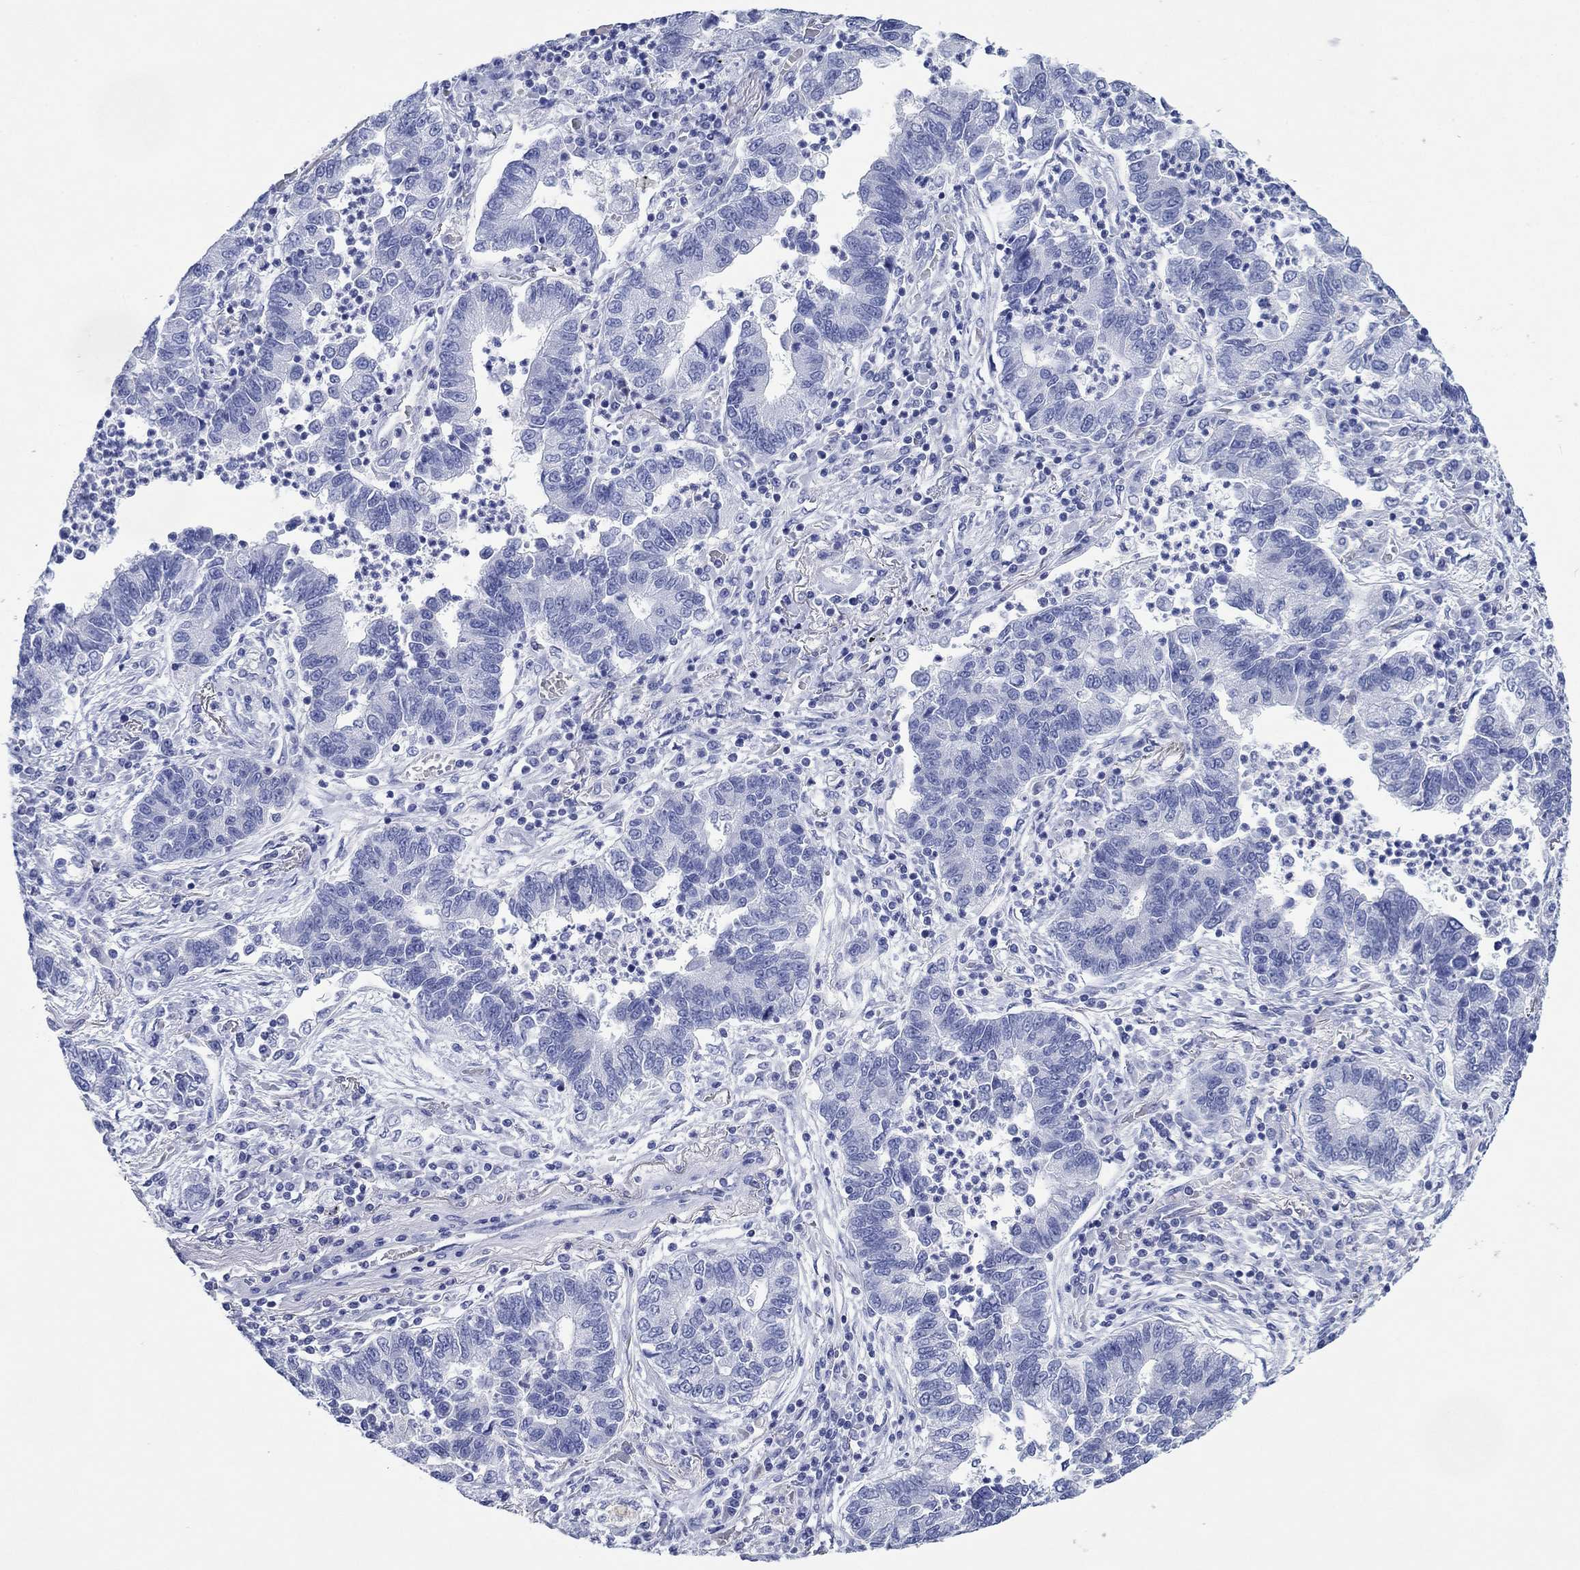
{"staining": {"intensity": "negative", "quantity": "none", "location": "none"}, "tissue": "lung cancer", "cell_type": "Tumor cells", "image_type": "cancer", "snomed": [{"axis": "morphology", "description": "Adenocarcinoma, NOS"}, {"axis": "topography", "description": "Lung"}], "caption": "Immunohistochemistry of human adenocarcinoma (lung) demonstrates no staining in tumor cells. (Brightfield microscopy of DAB immunohistochemistry at high magnification).", "gene": "HCRT", "patient": {"sex": "female", "age": 57}}